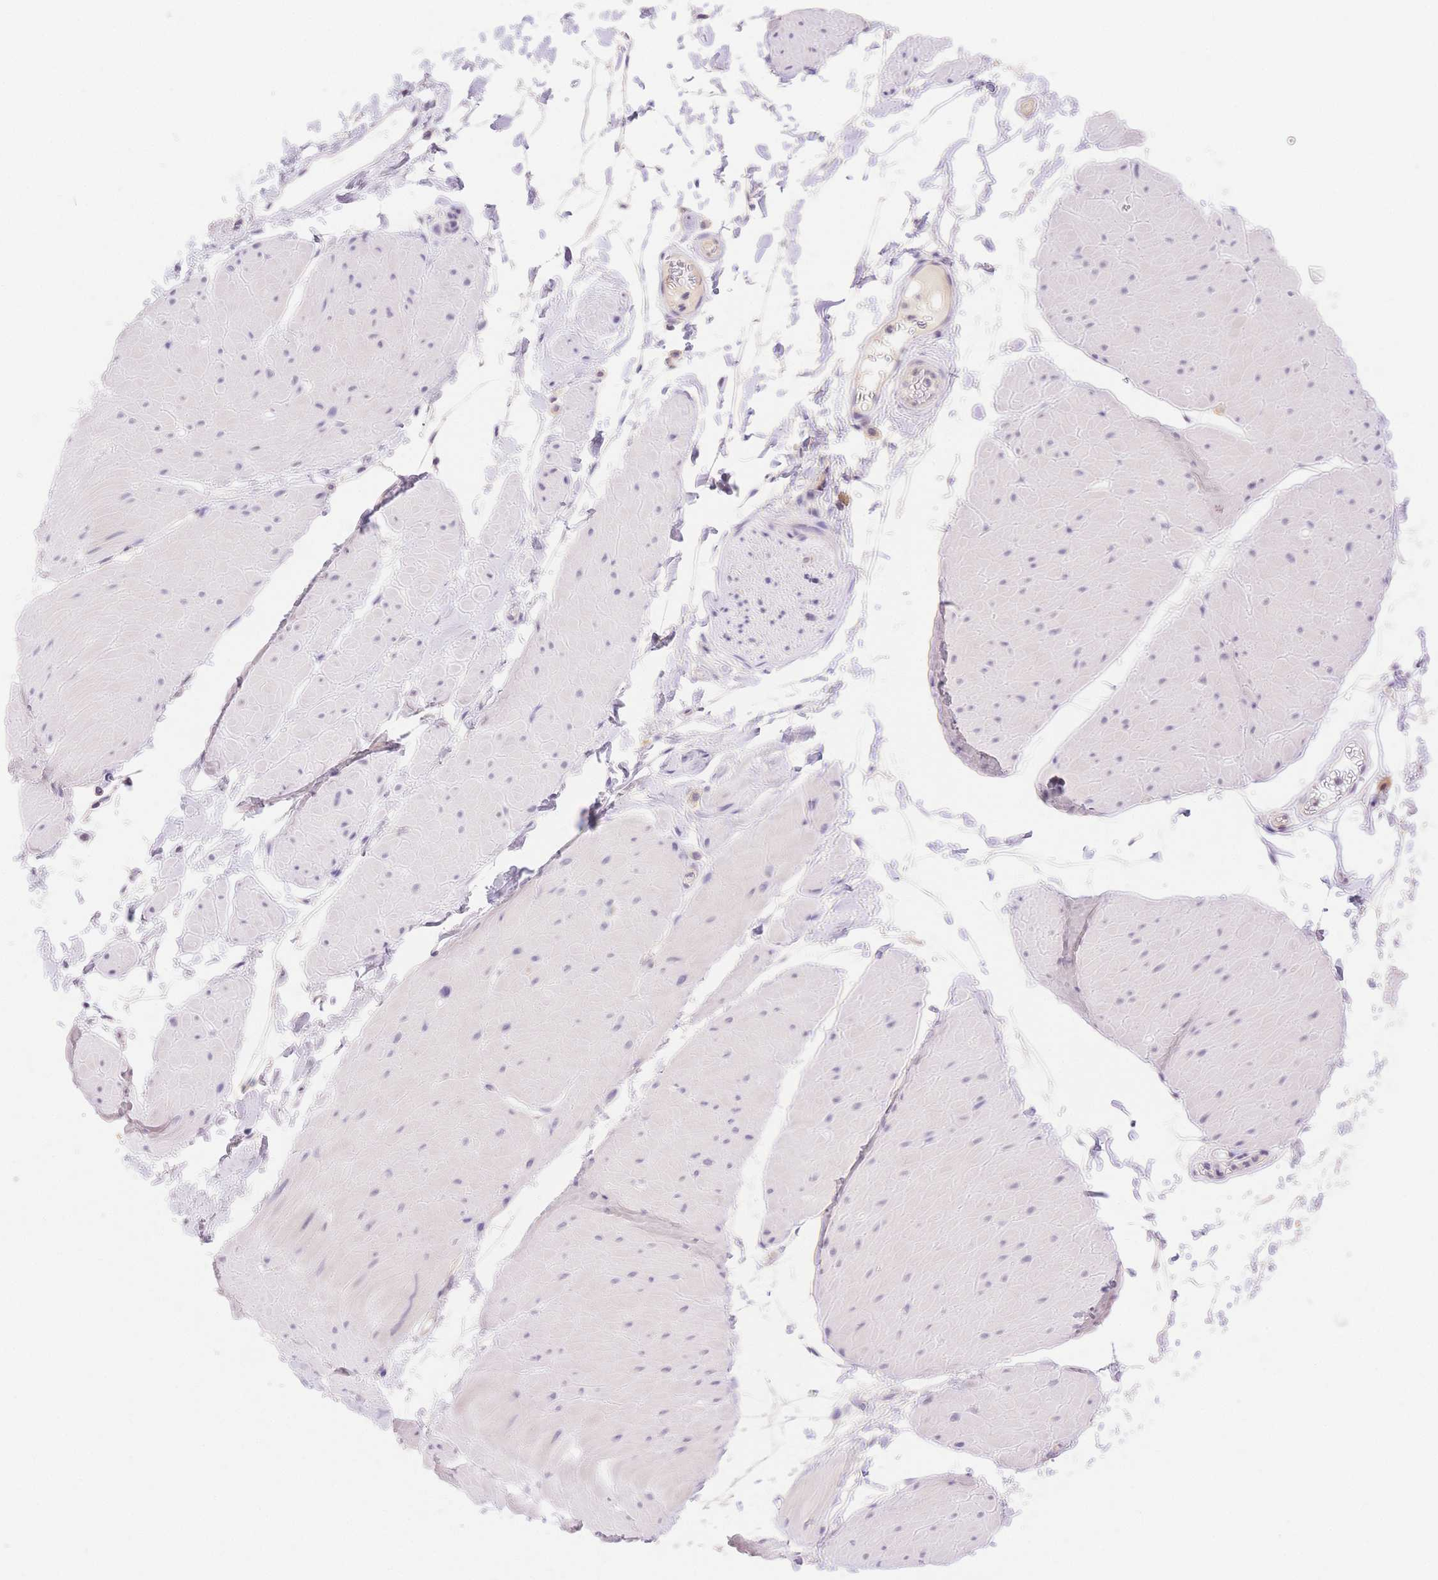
{"staining": {"intensity": "negative", "quantity": "none", "location": "none"}, "tissue": "adipose tissue", "cell_type": "Adipocytes", "image_type": "normal", "snomed": [{"axis": "morphology", "description": "Normal tissue, NOS"}, {"axis": "topography", "description": "Smooth muscle"}, {"axis": "topography", "description": "Peripheral nerve tissue"}], "caption": "Adipose tissue stained for a protein using IHC demonstrates no positivity adipocytes.", "gene": "MYOM1", "patient": {"sex": "male", "age": 58}}